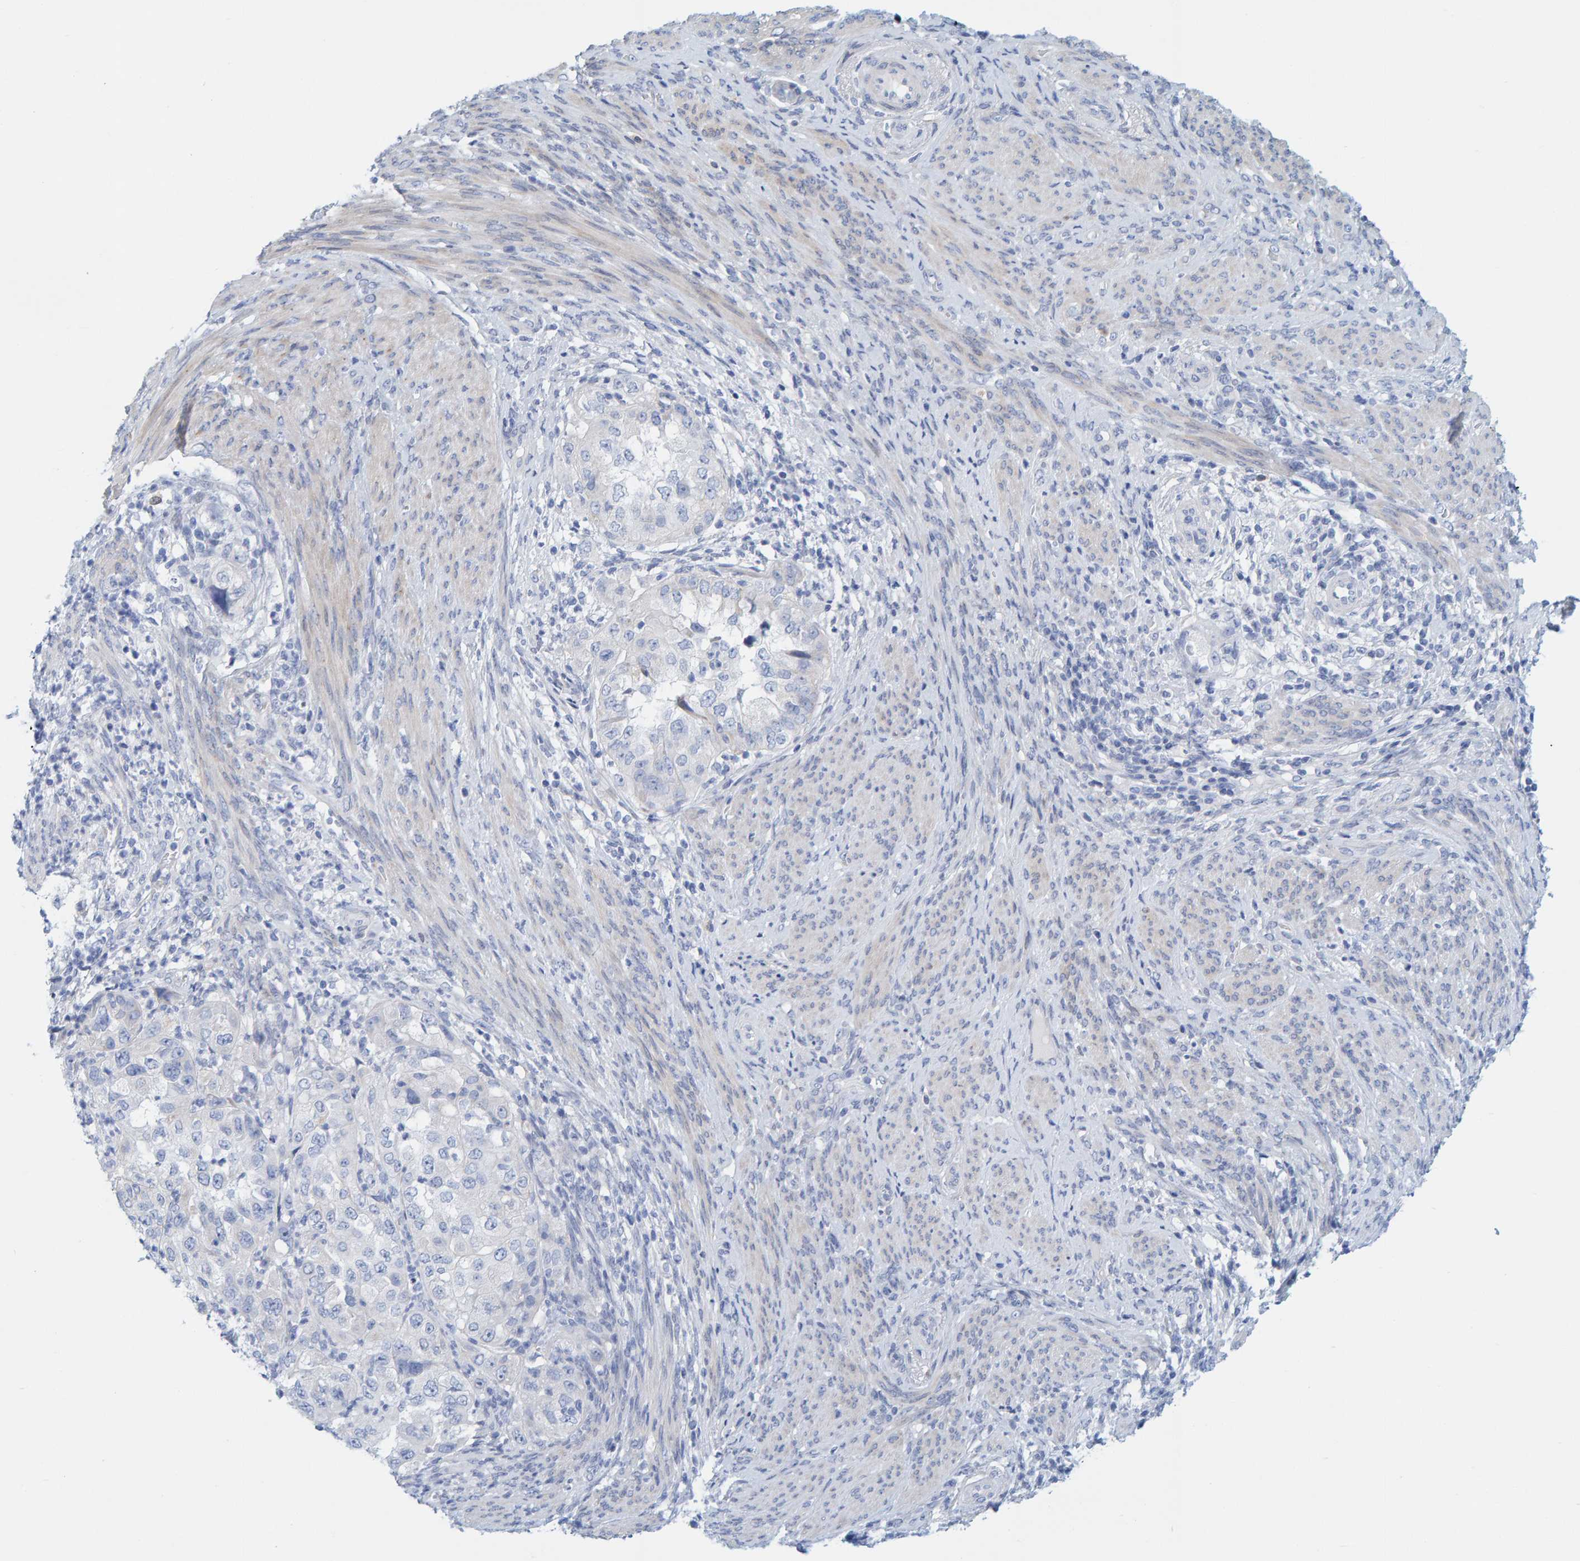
{"staining": {"intensity": "negative", "quantity": "none", "location": "none"}, "tissue": "endometrial cancer", "cell_type": "Tumor cells", "image_type": "cancer", "snomed": [{"axis": "morphology", "description": "Adenocarcinoma, NOS"}, {"axis": "topography", "description": "Endometrium"}], "caption": "Protein analysis of adenocarcinoma (endometrial) shows no significant staining in tumor cells.", "gene": "KLHL11", "patient": {"sex": "female", "age": 85}}